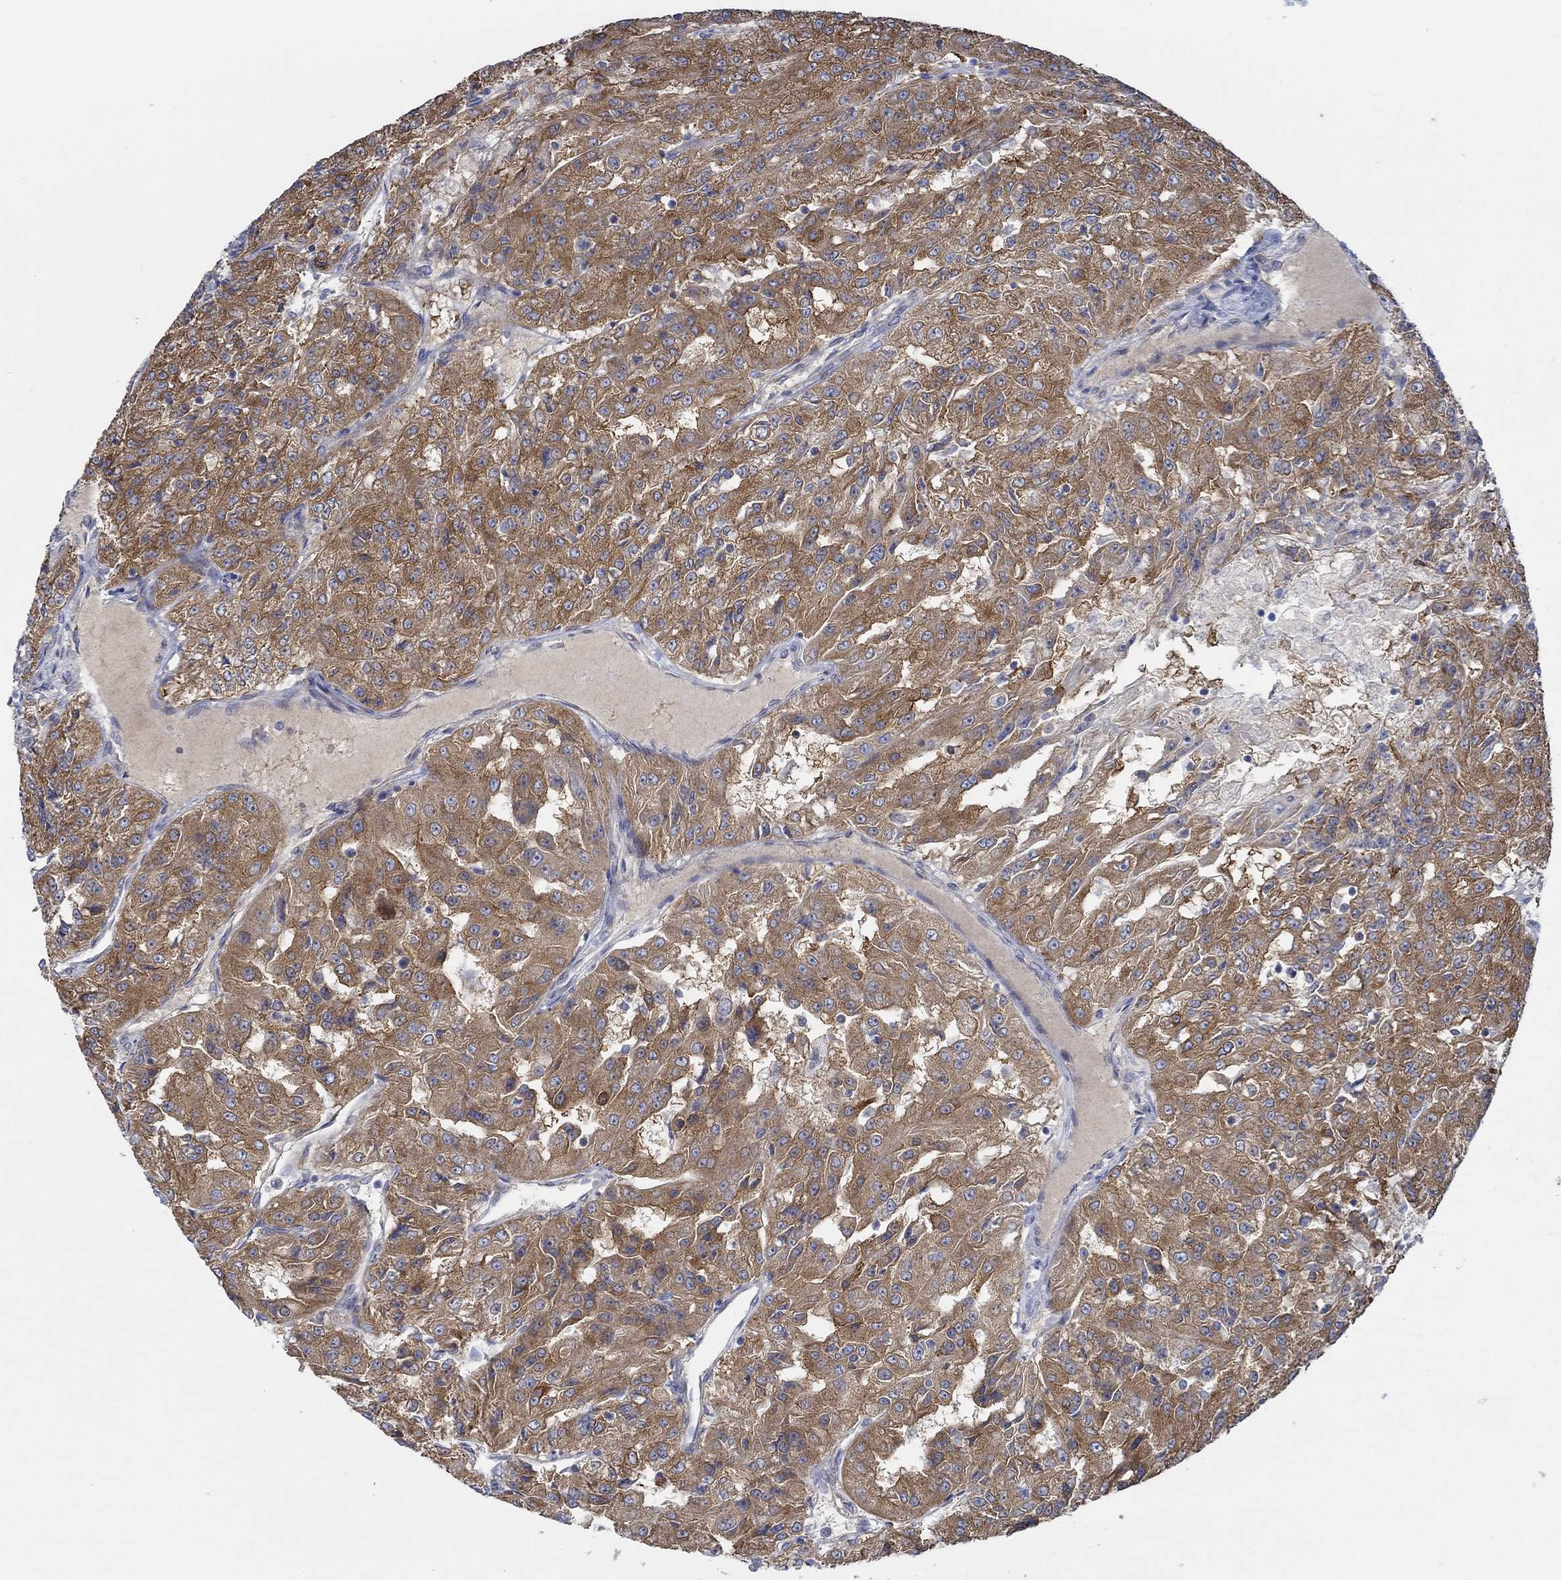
{"staining": {"intensity": "strong", "quantity": ">75%", "location": "cytoplasmic/membranous"}, "tissue": "renal cancer", "cell_type": "Tumor cells", "image_type": "cancer", "snomed": [{"axis": "morphology", "description": "Adenocarcinoma, NOS"}, {"axis": "topography", "description": "Kidney"}], "caption": "Tumor cells reveal high levels of strong cytoplasmic/membranous positivity in about >75% of cells in human renal cancer.", "gene": "SPAG9", "patient": {"sex": "female", "age": 63}}